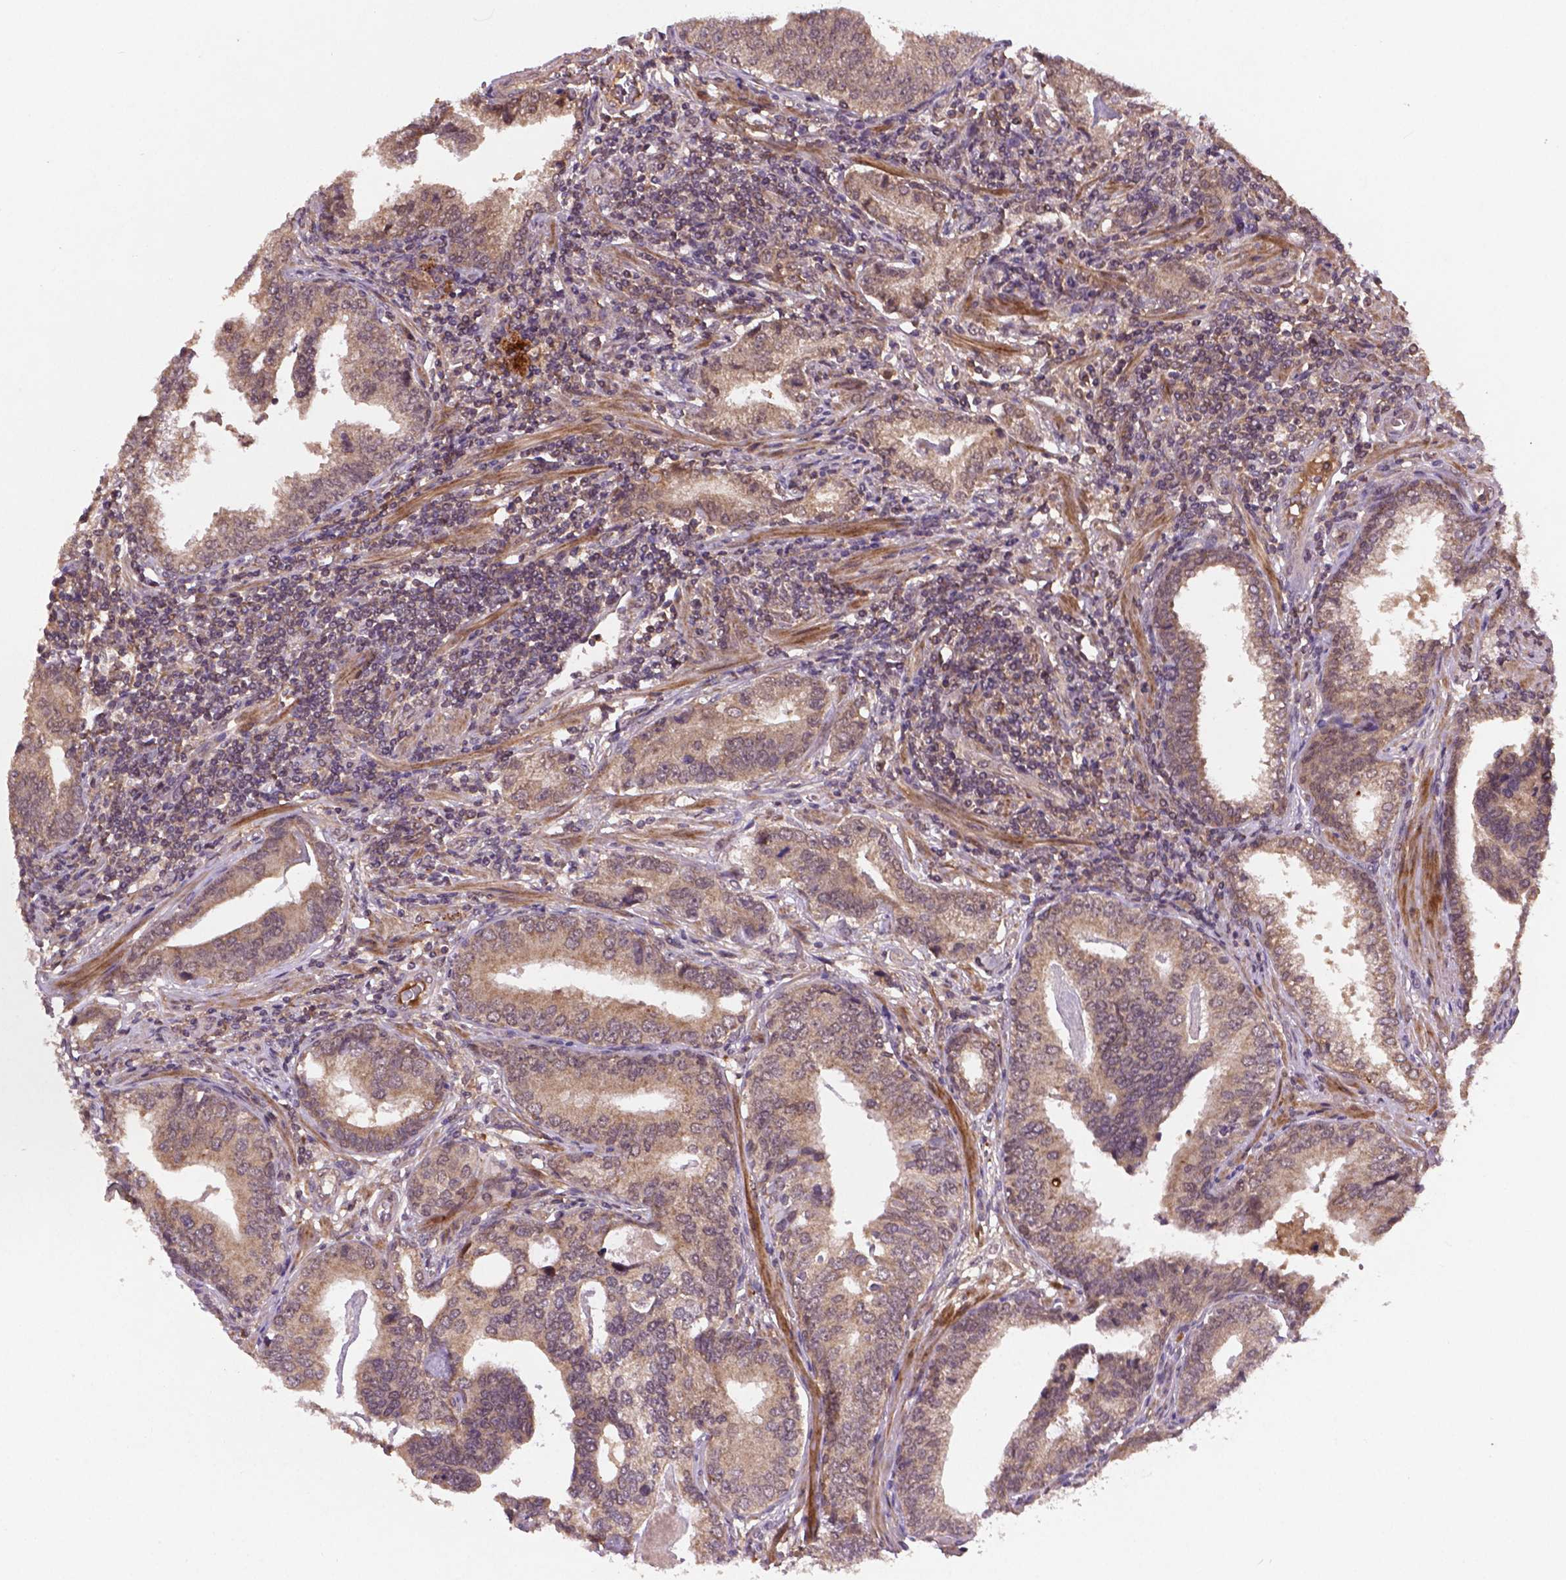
{"staining": {"intensity": "weak", "quantity": ">75%", "location": "cytoplasmic/membranous"}, "tissue": "prostate cancer", "cell_type": "Tumor cells", "image_type": "cancer", "snomed": [{"axis": "morphology", "description": "Adenocarcinoma, NOS"}, {"axis": "topography", "description": "Prostate"}], "caption": "IHC image of prostate adenocarcinoma stained for a protein (brown), which demonstrates low levels of weak cytoplasmic/membranous expression in approximately >75% of tumor cells.", "gene": "NIPAL2", "patient": {"sex": "male", "age": 64}}